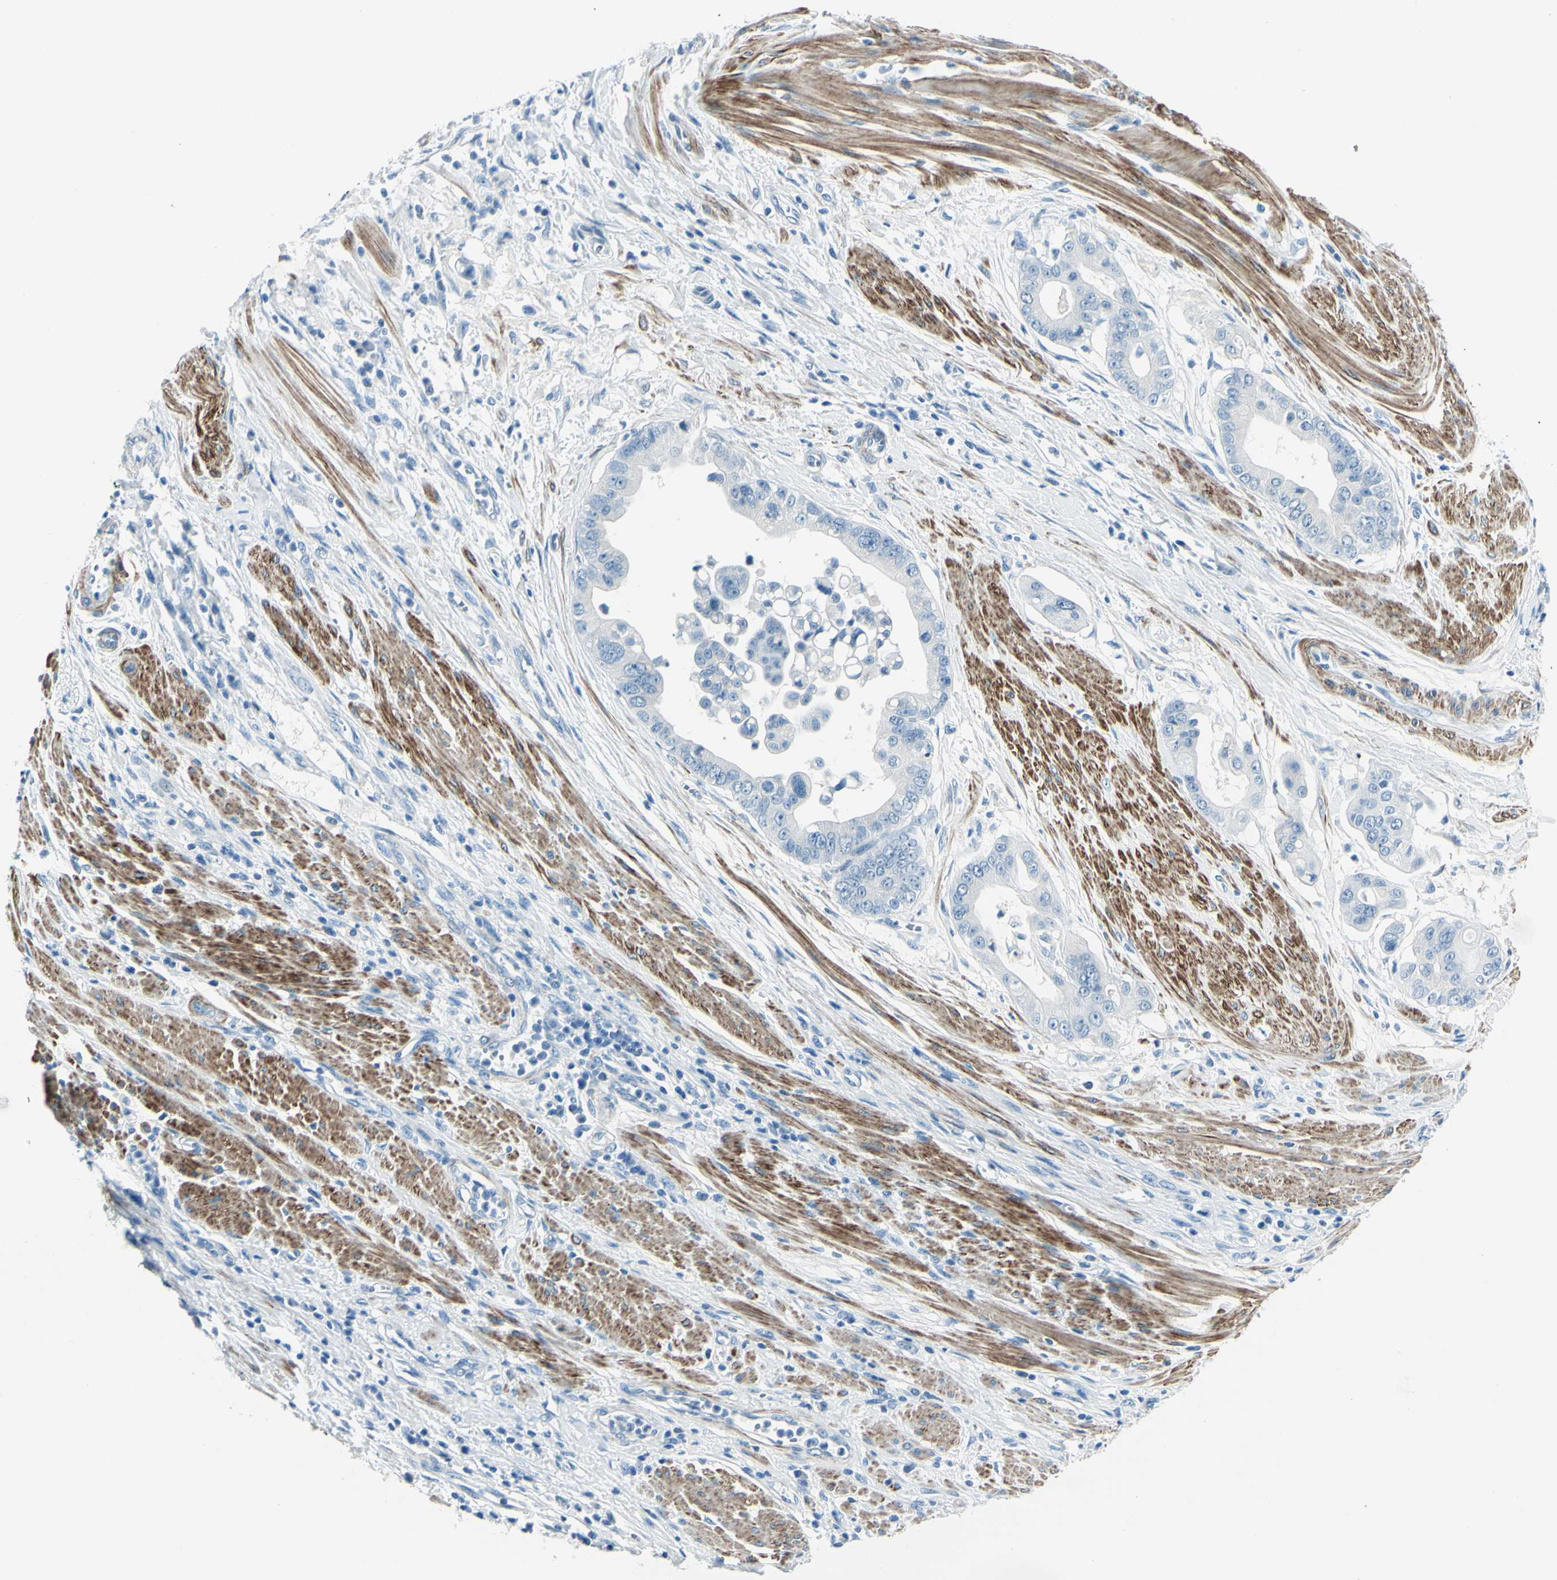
{"staining": {"intensity": "negative", "quantity": "none", "location": "none"}, "tissue": "pancreatic cancer", "cell_type": "Tumor cells", "image_type": "cancer", "snomed": [{"axis": "morphology", "description": "Adenocarcinoma, NOS"}, {"axis": "topography", "description": "Pancreas"}], "caption": "This is an IHC photomicrograph of adenocarcinoma (pancreatic). There is no staining in tumor cells.", "gene": "CDH15", "patient": {"sex": "female", "age": 75}}